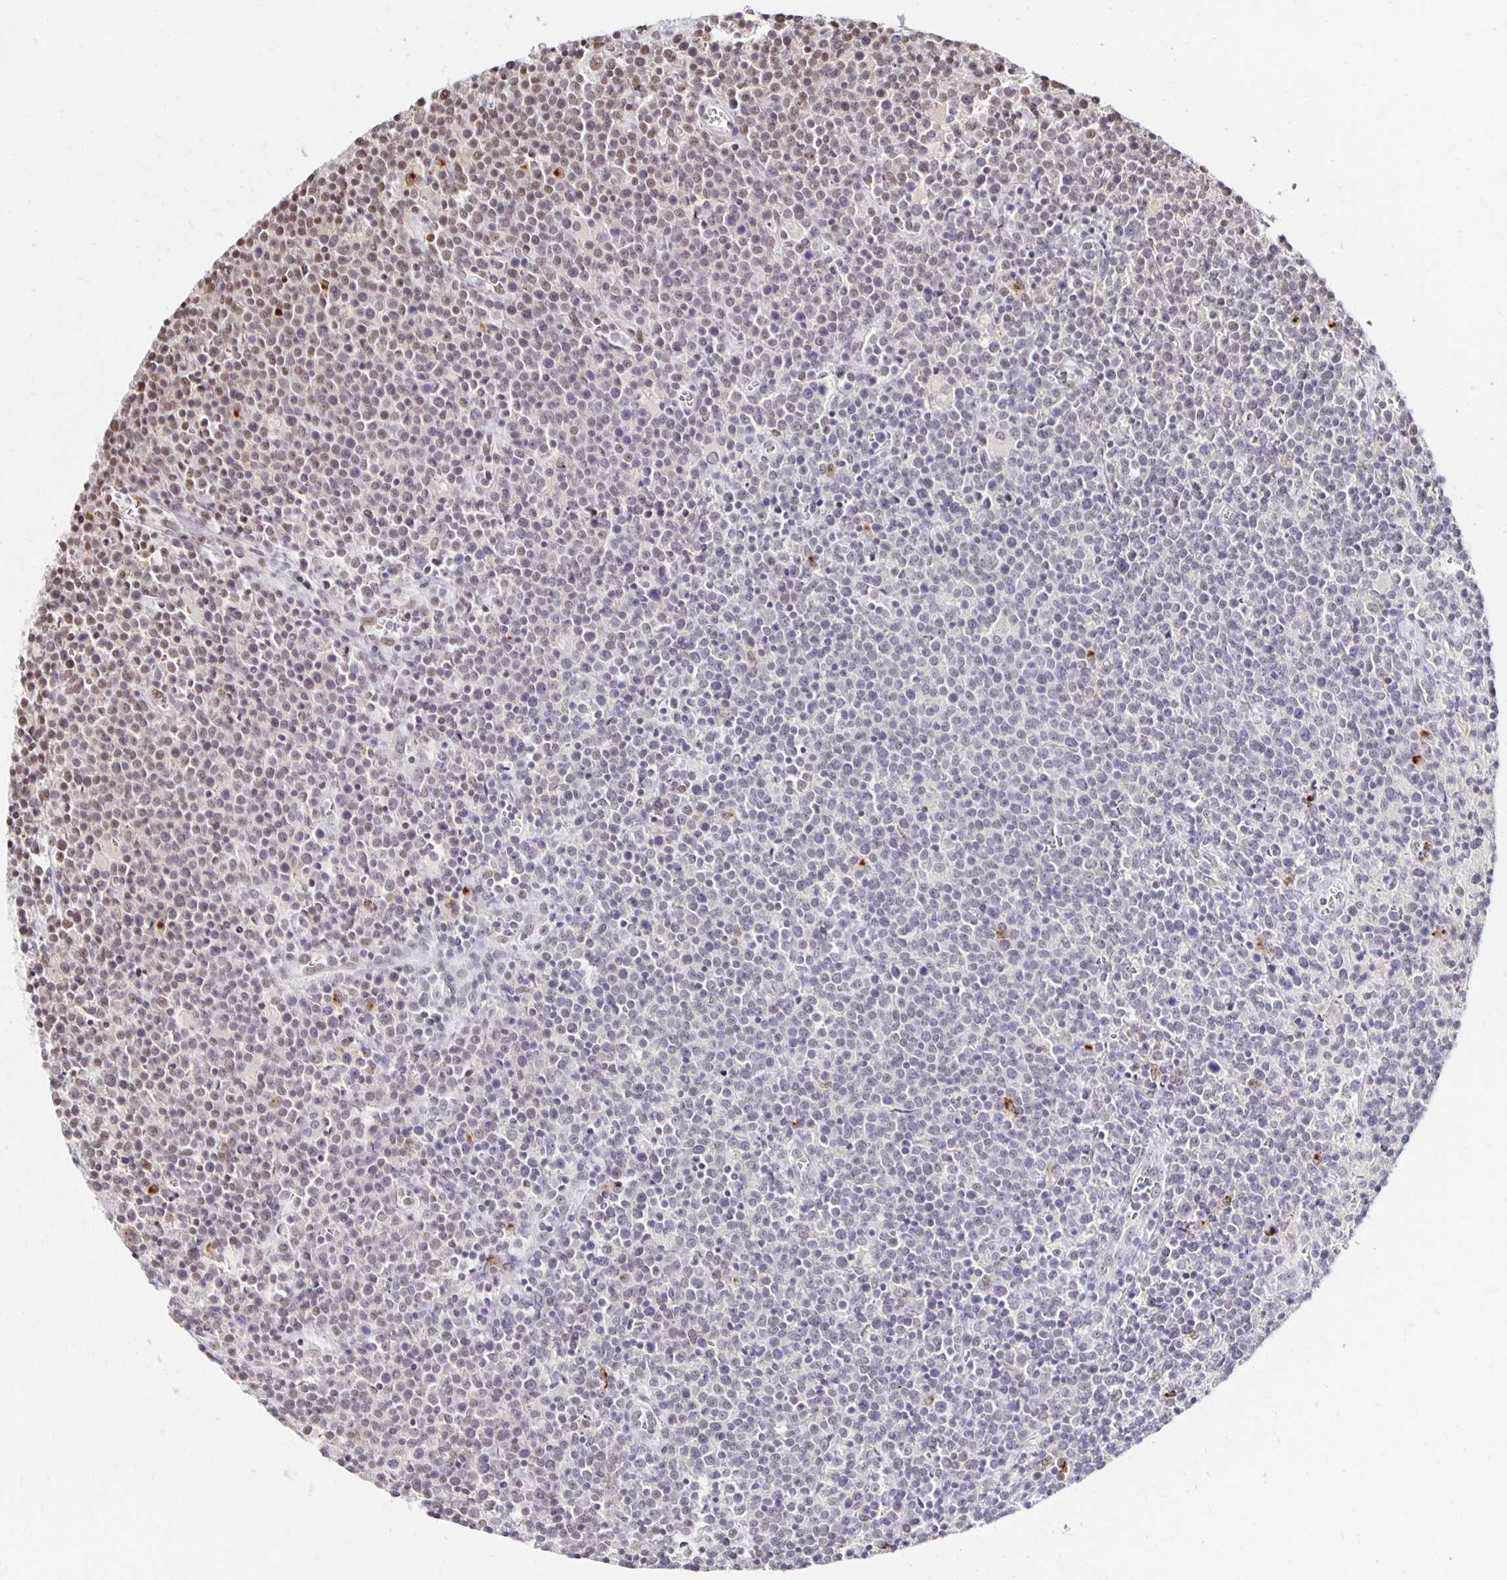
{"staining": {"intensity": "moderate", "quantity": "25%-75%", "location": "nuclear"}, "tissue": "lymphoma", "cell_type": "Tumor cells", "image_type": "cancer", "snomed": [{"axis": "morphology", "description": "Malignant lymphoma, non-Hodgkin's type, High grade"}, {"axis": "topography", "description": "Lymph node"}], "caption": "High-grade malignant lymphoma, non-Hodgkin's type was stained to show a protein in brown. There is medium levels of moderate nuclear expression in approximately 25%-75% of tumor cells. The protein is stained brown, and the nuclei are stained in blue (DAB IHC with brightfield microscopy, high magnification).", "gene": "ZNF579", "patient": {"sex": "male", "age": 61}}